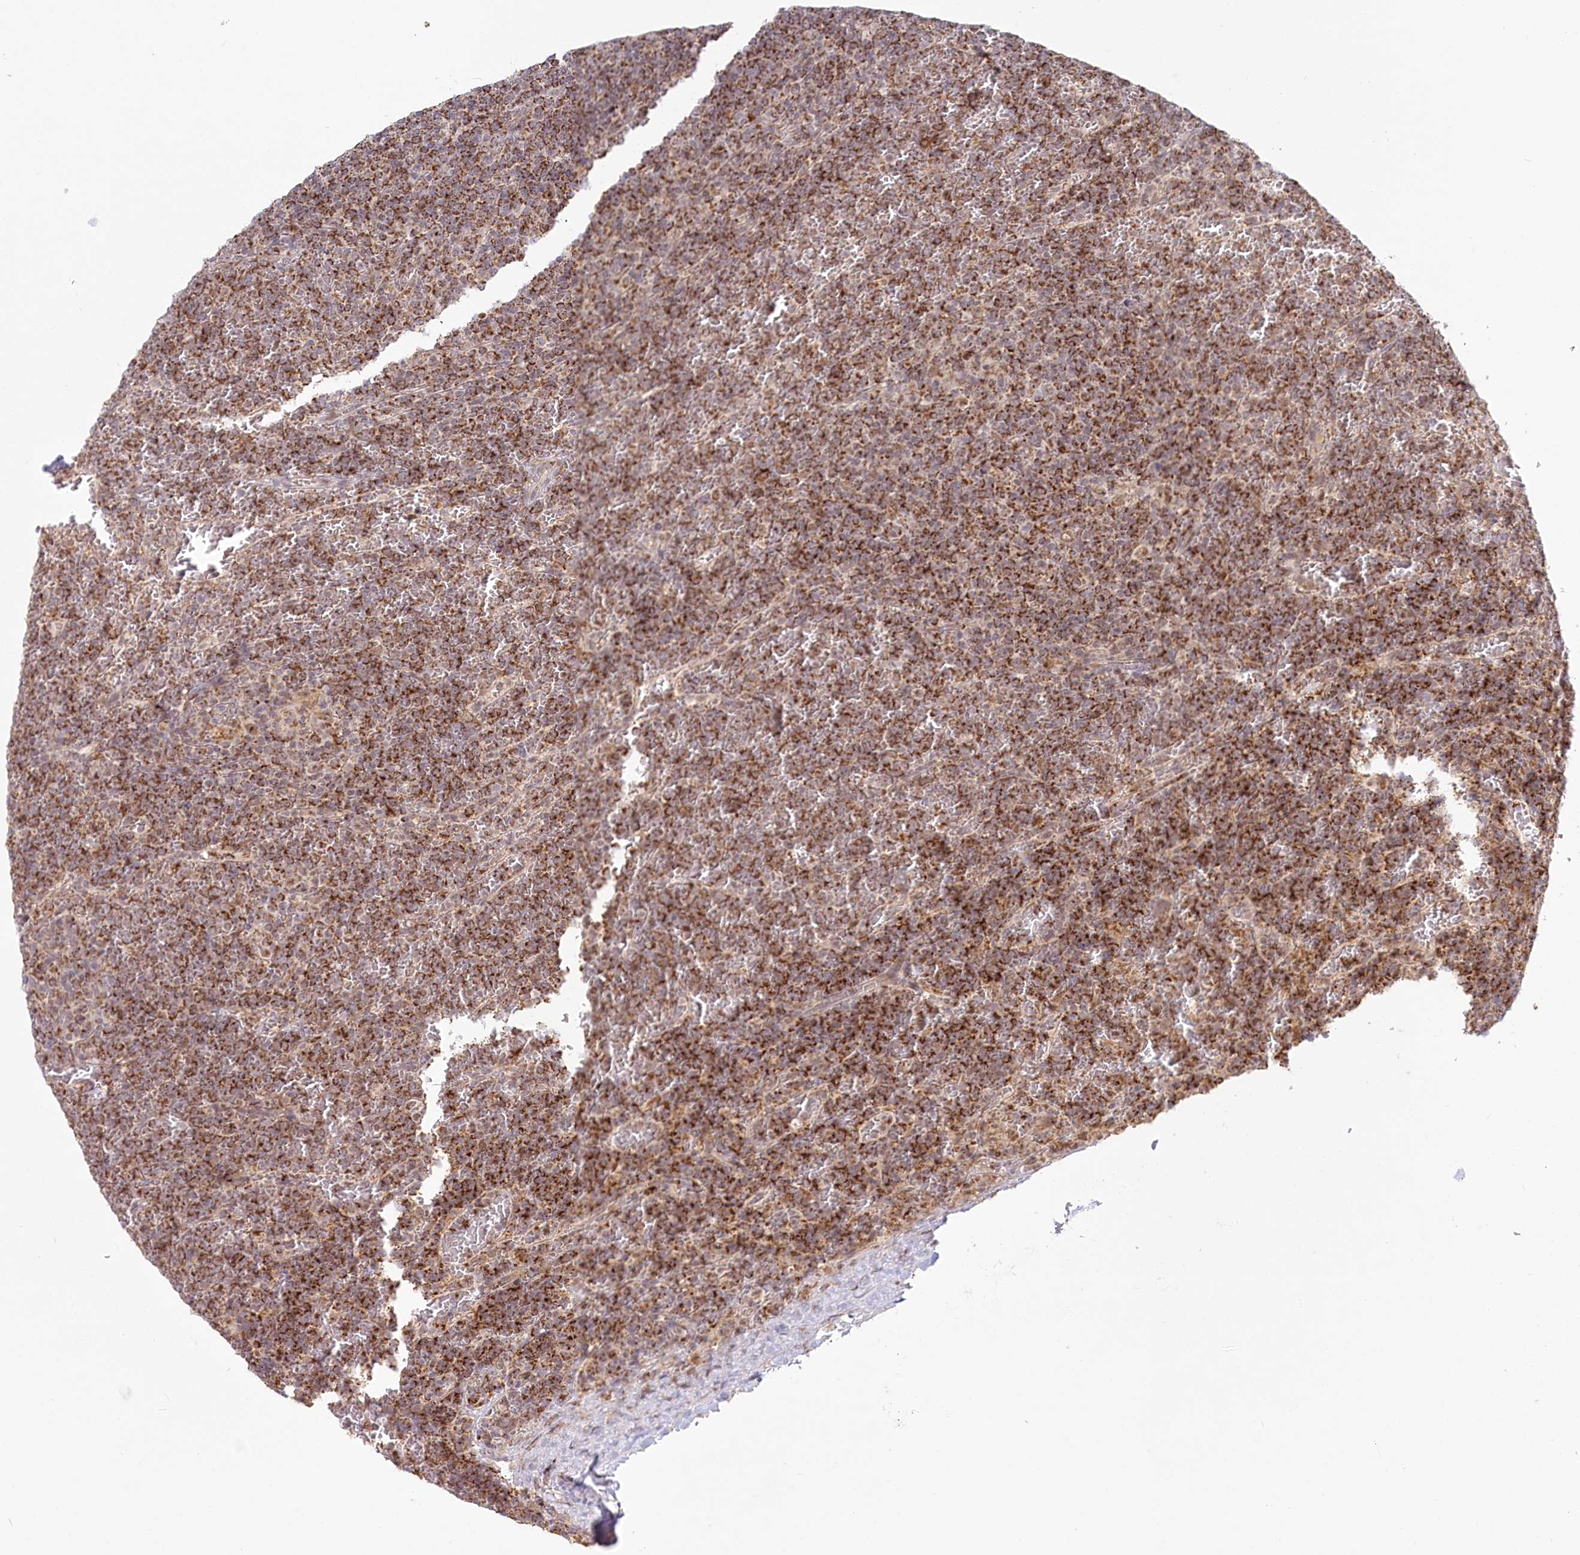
{"staining": {"intensity": "moderate", "quantity": ">75%", "location": "cytoplasmic/membranous"}, "tissue": "lymphoma", "cell_type": "Tumor cells", "image_type": "cancer", "snomed": [{"axis": "morphology", "description": "Malignant lymphoma, non-Hodgkin's type, Low grade"}, {"axis": "topography", "description": "Spleen"}], "caption": "Protein expression analysis of lymphoma displays moderate cytoplasmic/membranous expression in approximately >75% of tumor cells. The staining is performed using DAB (3,3'-diaminobenzidine) brown chromogen to label protein expression. The nuclei are counter-stained blue using hematoxylin.", "gene": "RTN4IP1", "patient": {"sex": "female", "age": 19}}